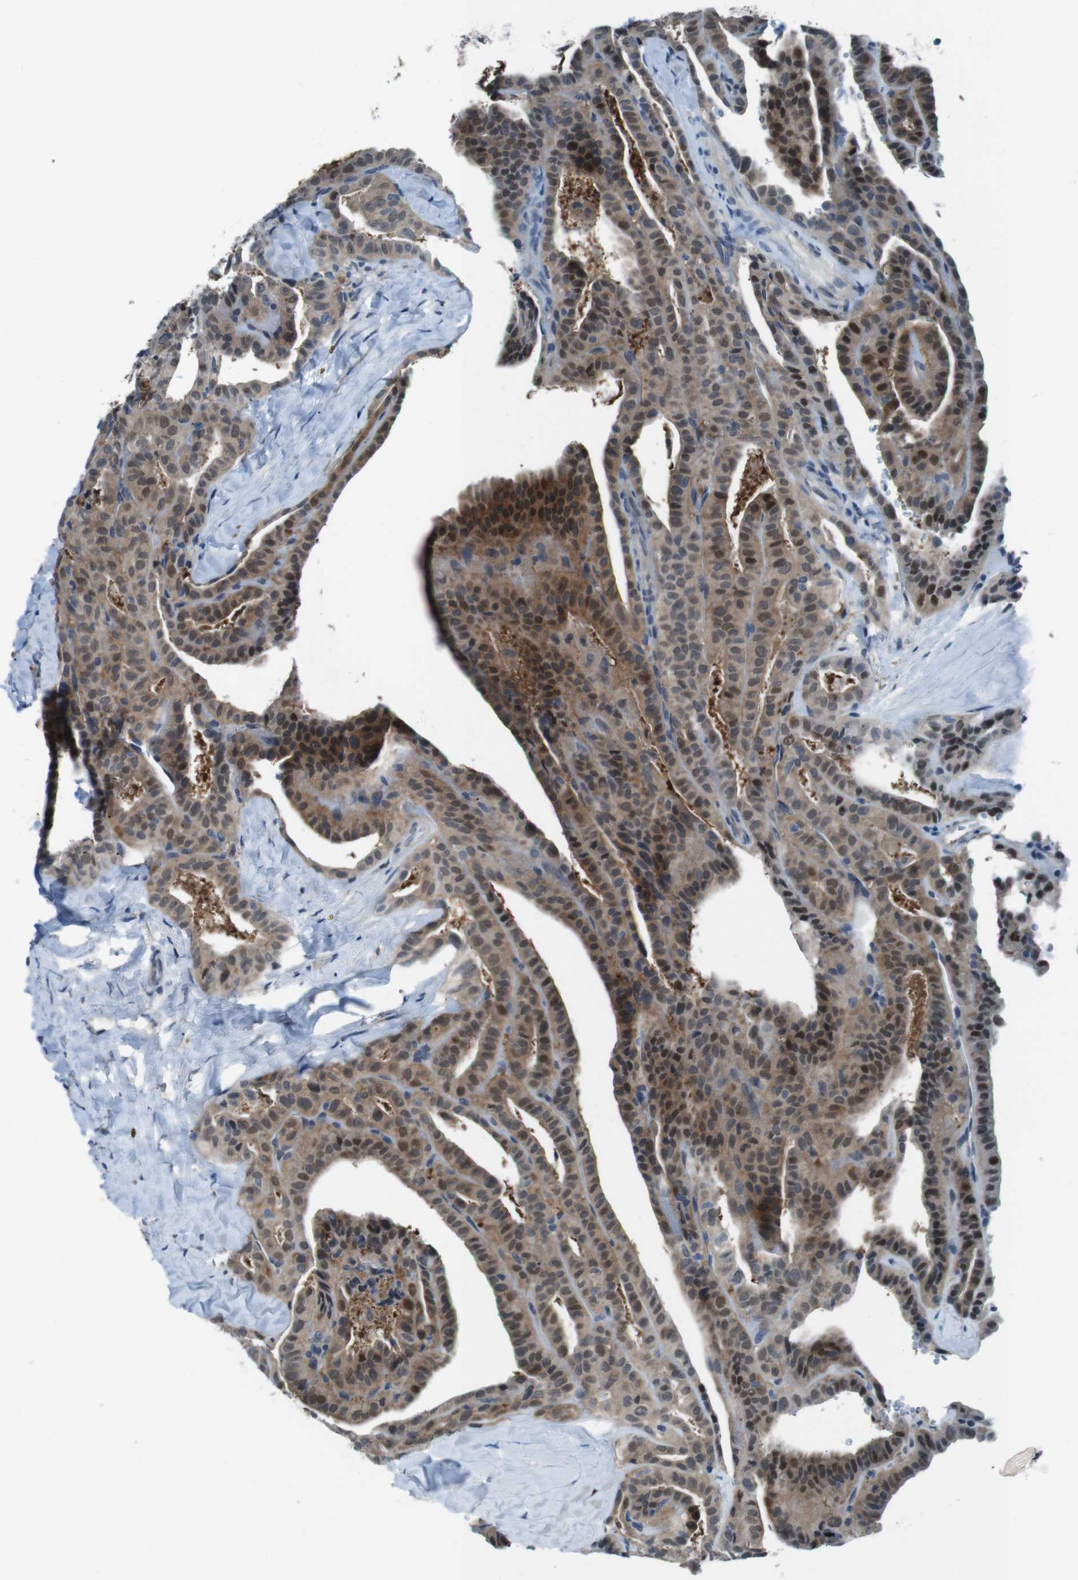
{"staining": {"intensity": "moderate", "quantity": ">75%", "location": "cytoplasmic/membranous,nuclear"}, "tissue": "thyroid cancer", "cell_type": "Tumor cells", "image_type": "cancer", "snomed": [{"axis": "morphology", "description": "Papillary adenocarcinoma, NOS"}, {"axis": "topography", "description": "Thyroid gland"}], "caption": "Moderate cytoplasmic/membranous and nuclear protein expression is present in approximately >75% of tumor cells in thyroid cancer.", "gene": "LRP5", "patient": {"sex": "male", "age": 77}}